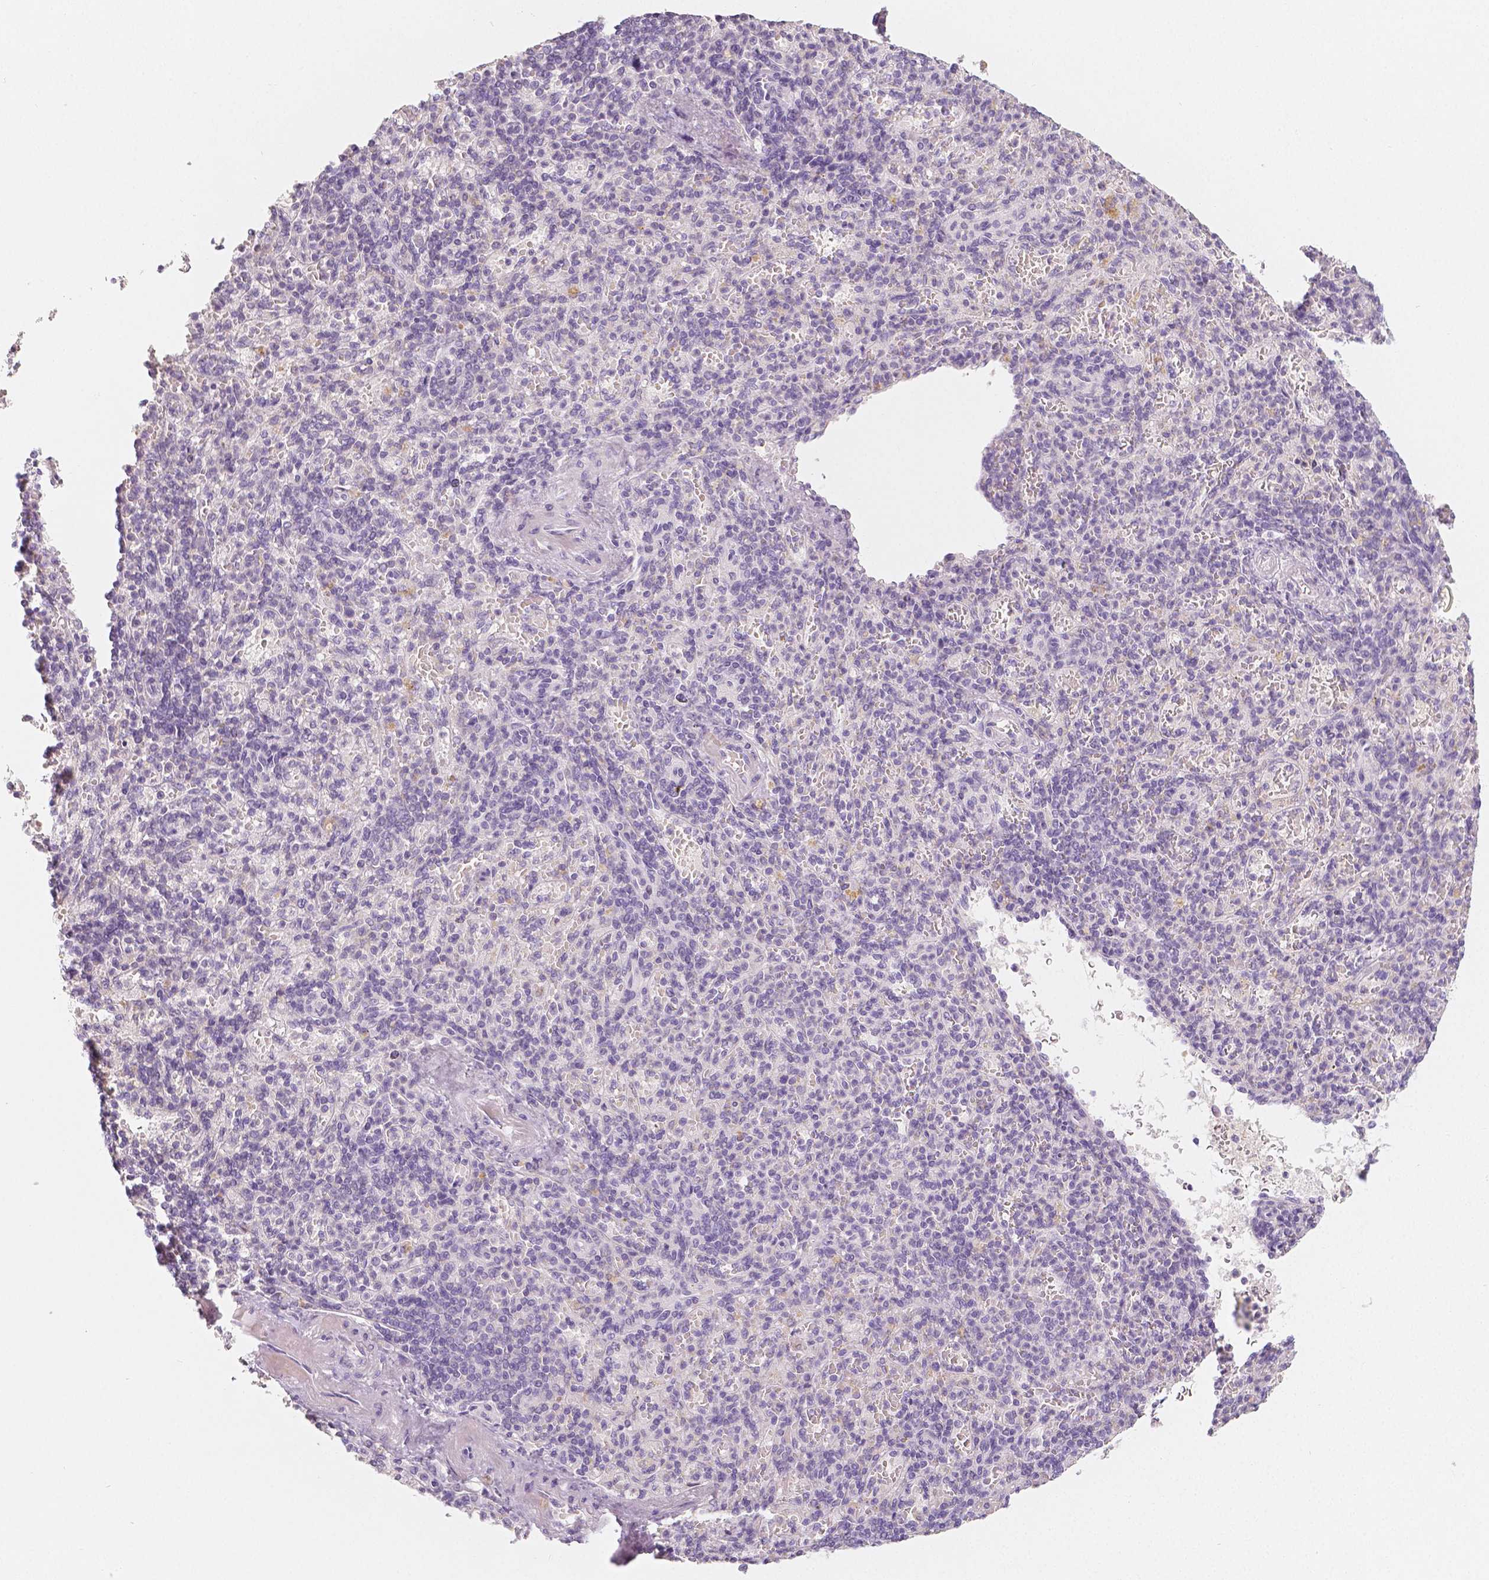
{"staining": {"intensity": "negative", "quantity": "none", "location": "none"}, "tissue": "spleen", "cell_type": "Cells in red pulp", "image_type": "normal", "snomed": [{"axis": "morphology", "description": "Normal tissue, NOS"}, {"axis": "topography", "description": "Spleen"}], "caption": "Protein analysis of unremarkable spleen demonstrates no significant positivity in cells in red pulp.", "gene": "HNF1B", "patient": {"sex": "female", "age": 74}}